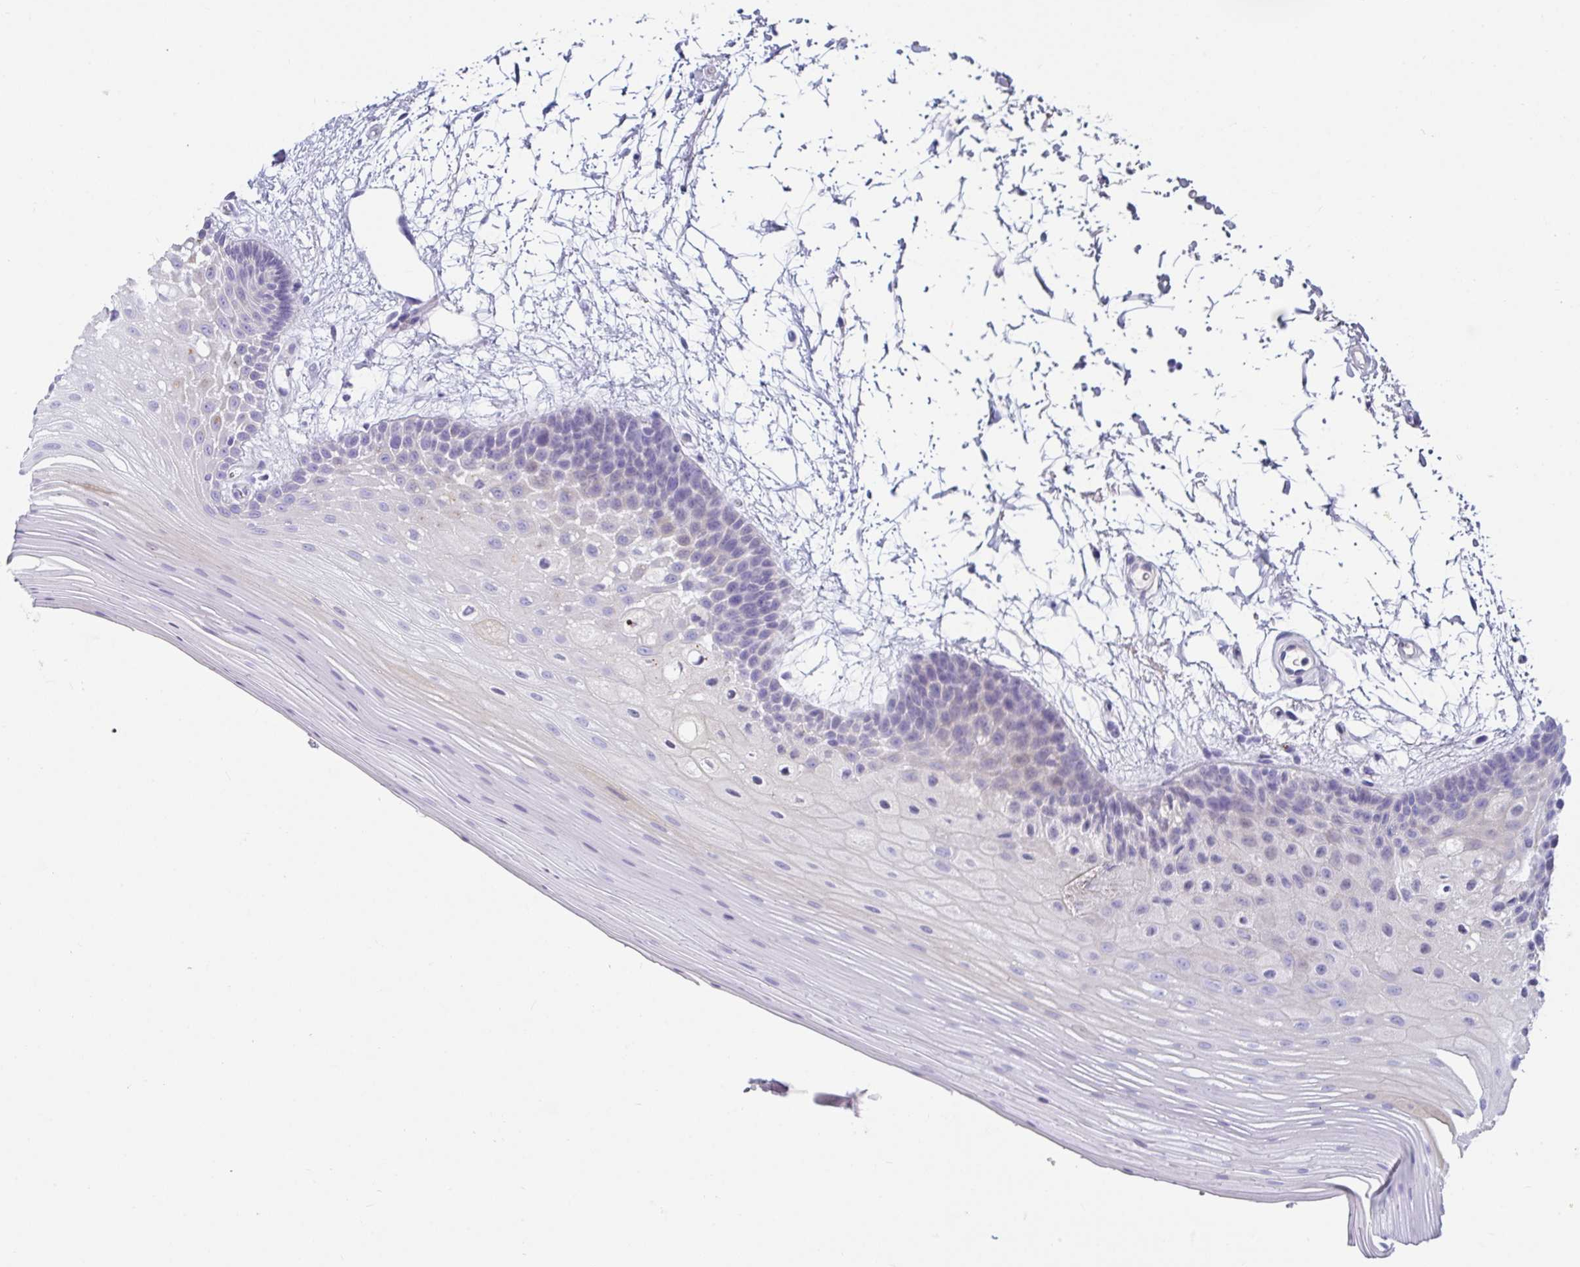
{"staining": {"intensity": "negative", "quantity": "none", "location": "none"}, "tissue": "oral mucosa", "cell_type": "Squamous epithelial cells", "image_type": "normal", "snomed": [{"axis": "morphology", "description": "Normal tissue, NOS"}, {"axis": "morphology", "description": "Squamous cell carcinoma, NOS"}, {"axis": "topography", "description": "Oral tissue"}, {"axis": "topography", "description": "Tounge, NOS"}, {"axis": "topography", "description": "Head-Neck"}], "caption": "This is an immunohistochemistry (IHC) micrograph of unremarkable human oral mucosa. There is no expression in squamous epithelial cells.", "gene": "NPY", "patient": {"sex": "male", "age": 62}}